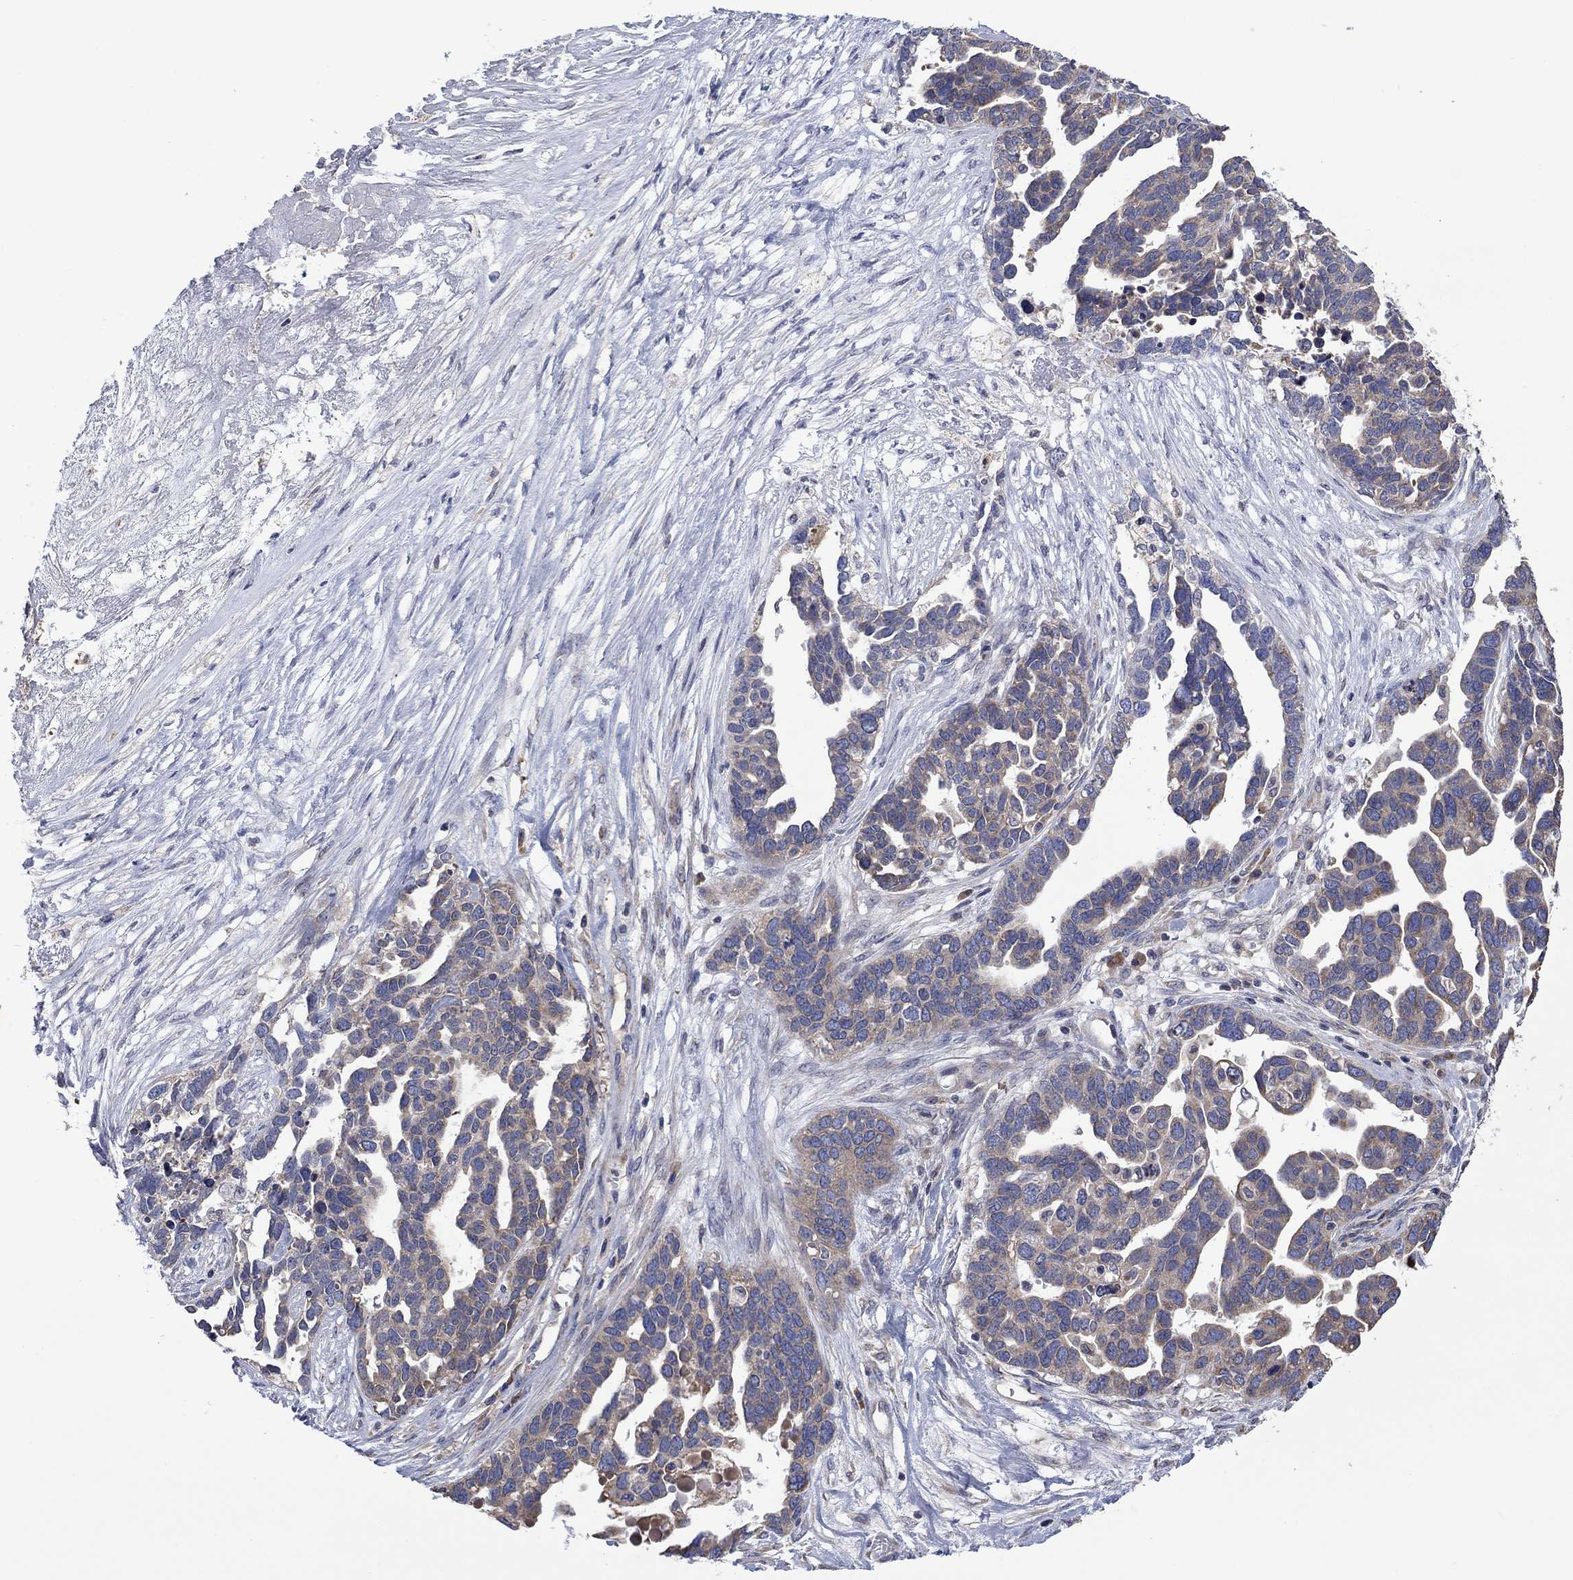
{"staining": {"intensity": "weak", "quantity": "25%-75%", "location": "cytoplasmic/membranous"}, "tissue": "ovarian cancer", "cell_type": "Tumor cells", "image_type": "cancer", "snomed": [{"axis": "morphology", "description": "Cystadenocarcinoma, serous, NOS"}, {"axis": "topography", "description": "Ovary"}], "caption": "Immunohistochemical staining of ovarian cancer (serous cystadenocarcinoma) displays low levels of weak cytoplasmic/membranous positivity in about 25%-75% of tumor cells.", "gene": "FURIN", "patient": {"sex": "female", "age": 54}}